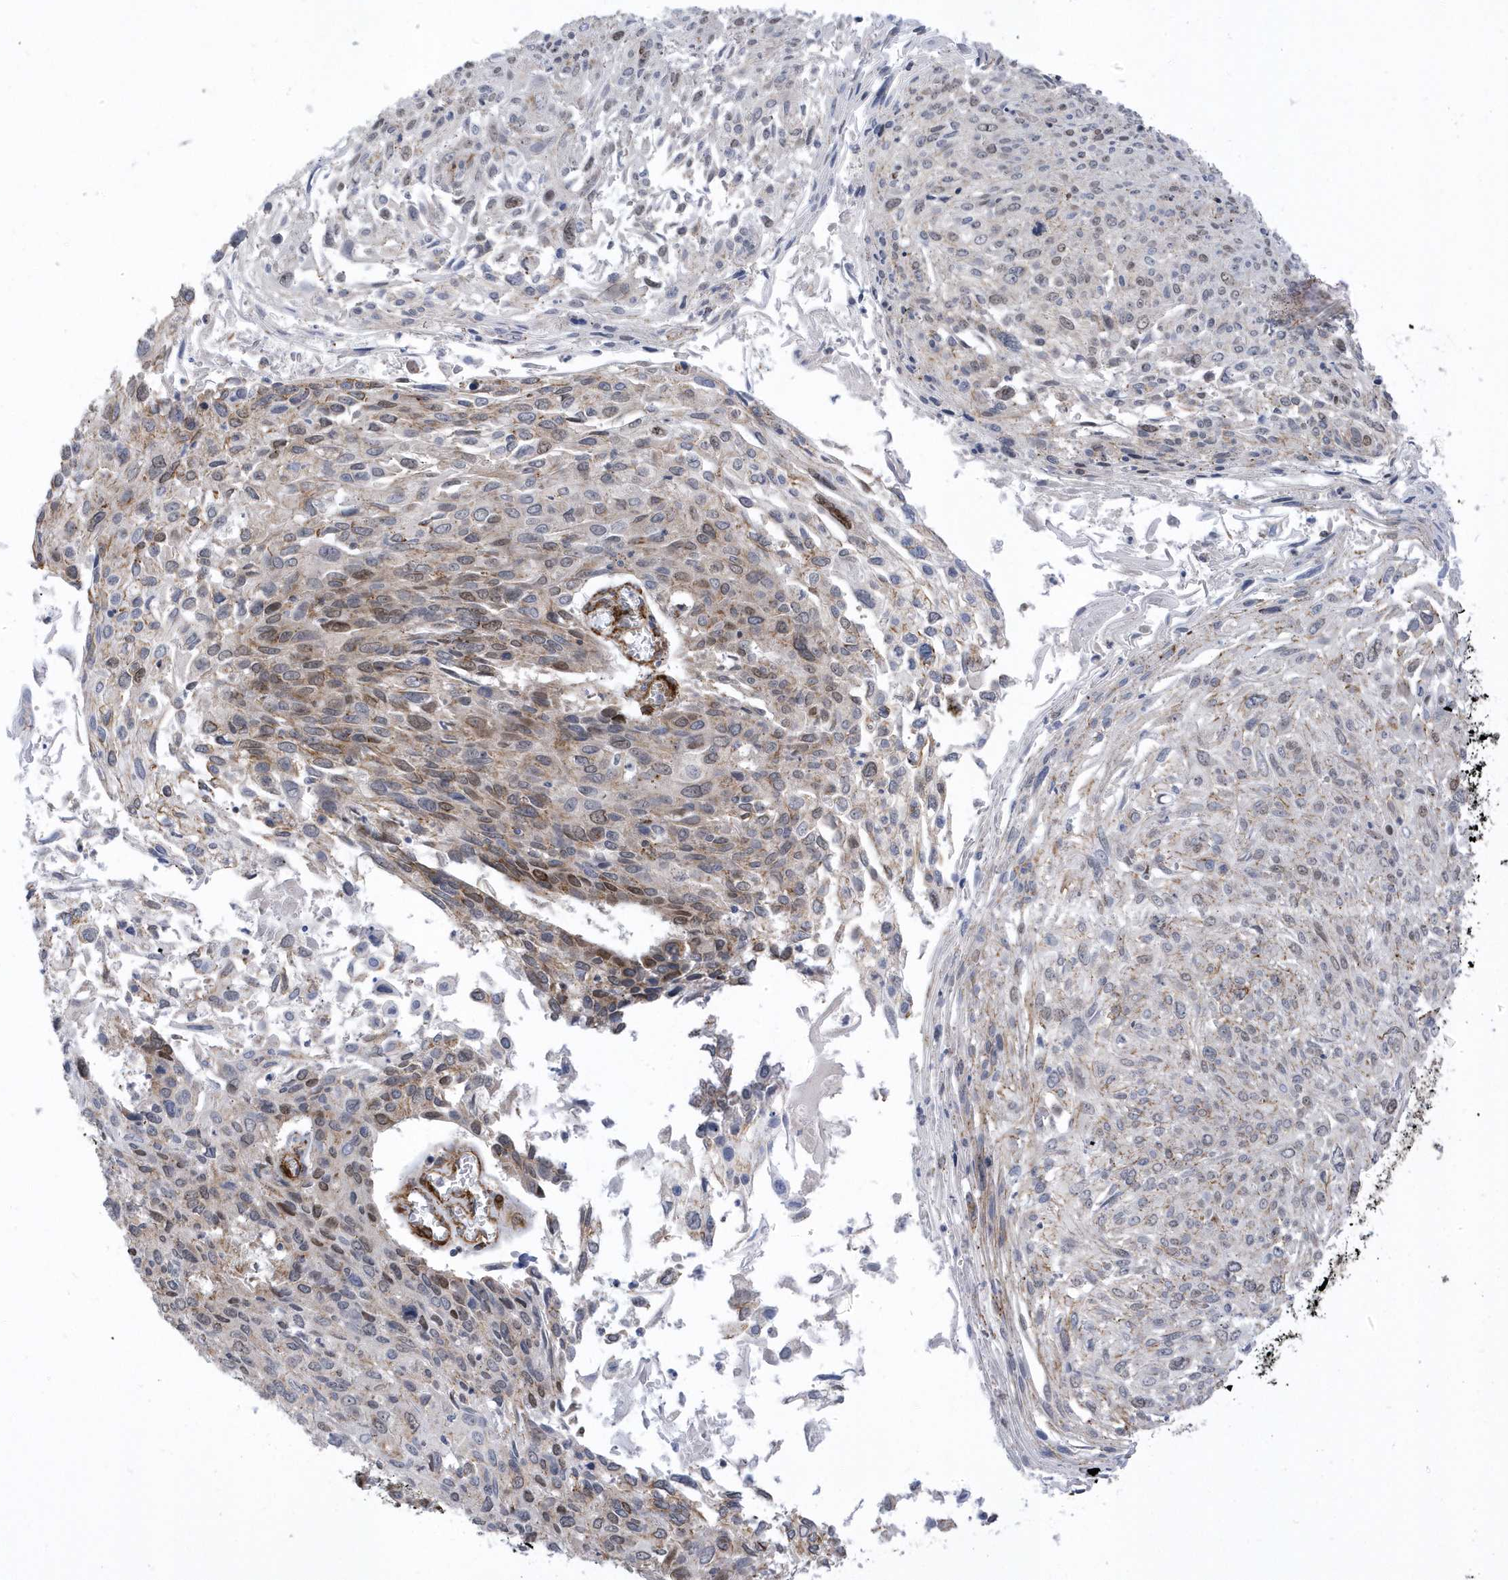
{"staining": {"intensity": "moderate", "quantity": "<25%", "location": "cytoplasmic/membranous,nuclear"}, "tissue": "cervical cancer", "cell_type": "Tumor cells", "image_type": "cancer", "snomed": [{"axis": "morphology", "description": "Squamous cell carcinoma, NOS"}, {"axis": "topography", "description": "Cervix"}], "caption": "Cervical squamous cell carcinoma stained with a protein marker displays moderate staining in tumor cells.", "gene": "HRH4", "patient": {"sex": "female", "age": 51}}